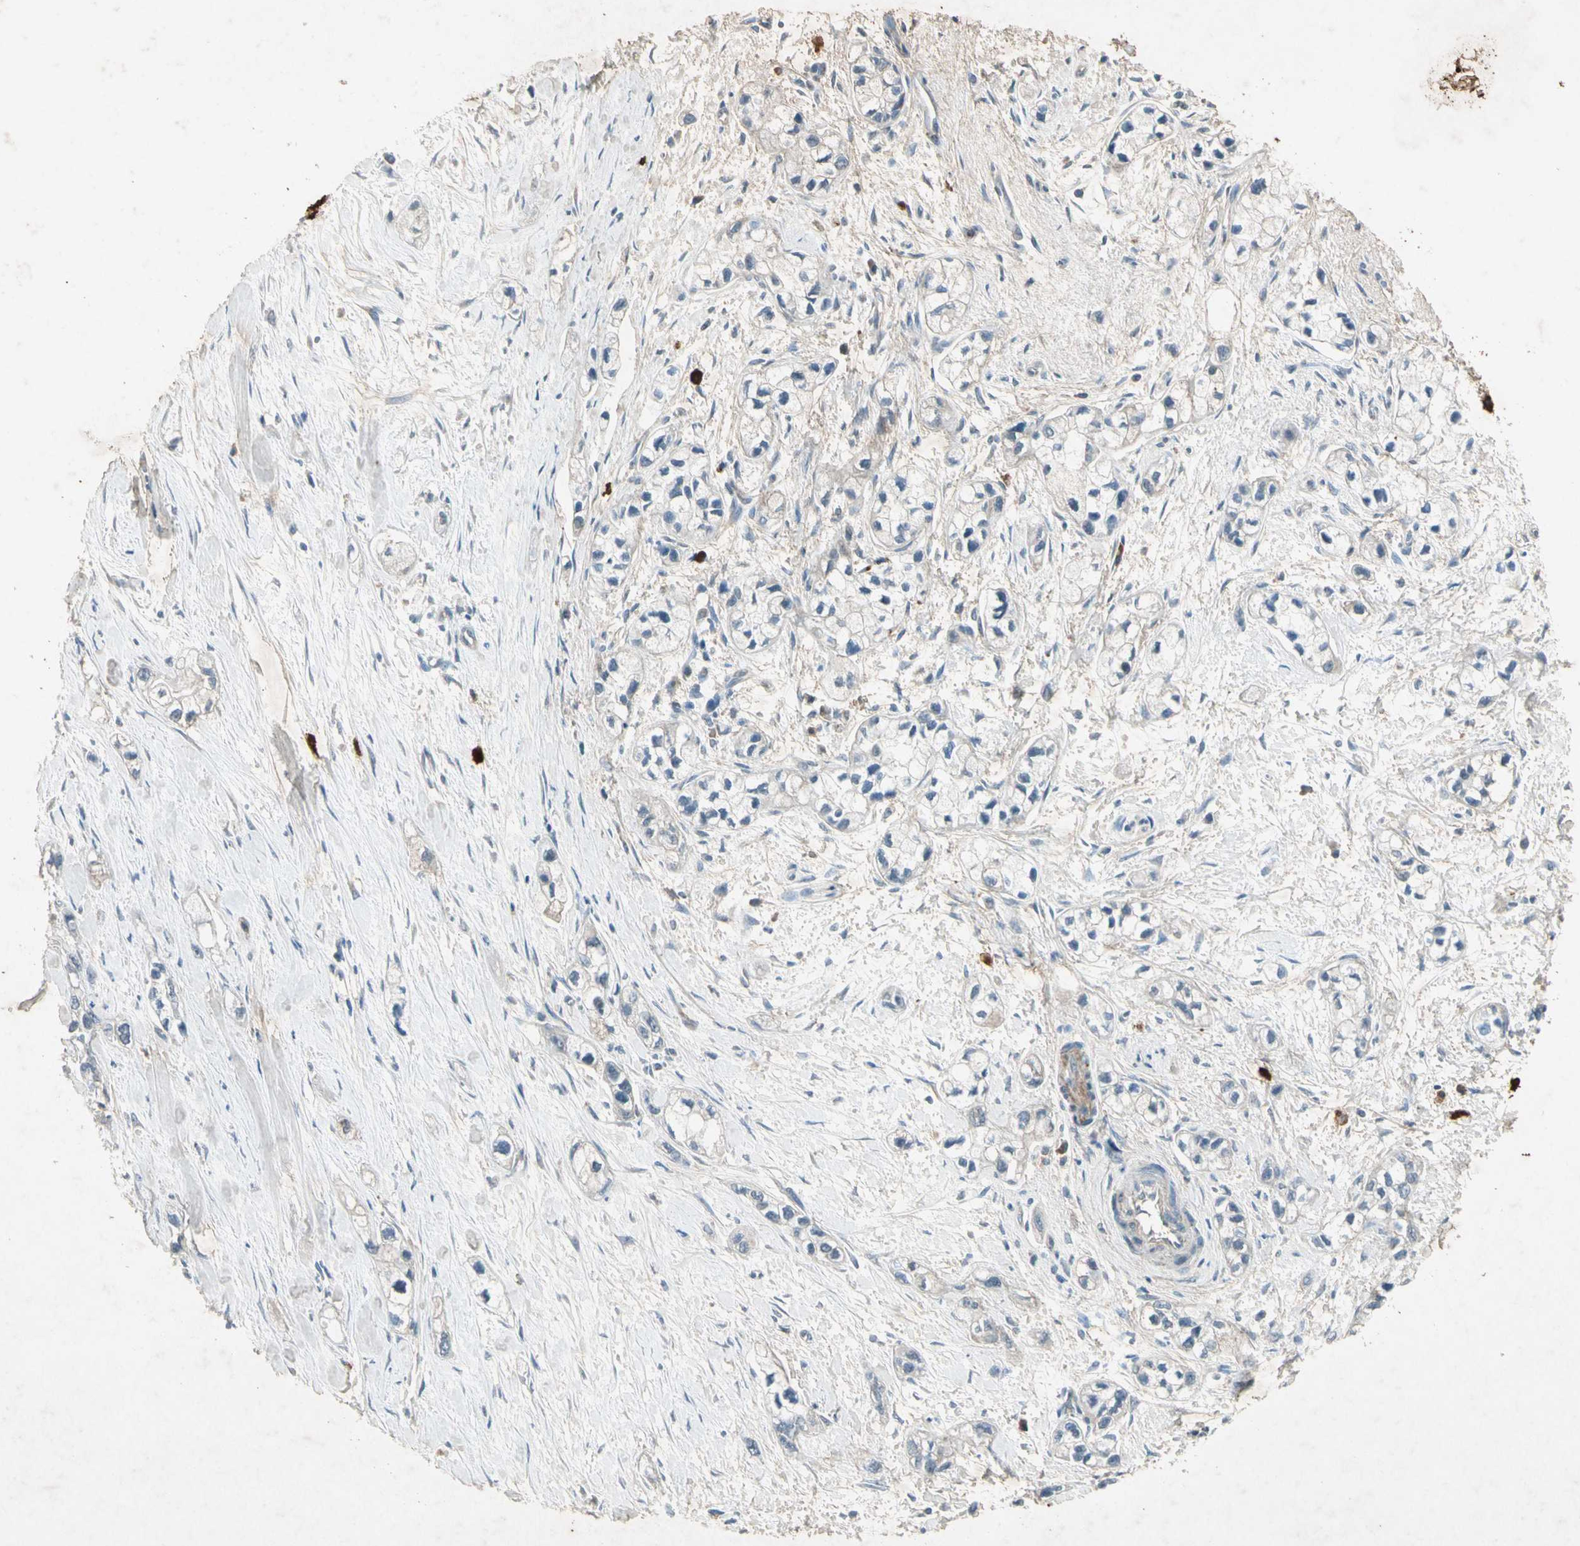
{"staining": {"intensity": "negative", "quantity": "none", "location": "none"}, "tissue": "pancreatic cancer", "cell_type": "Tumor cells", "image_type": "cancer", "snomed": [{"axis": "morphology", "description": "Adenocarcinoma, NOS"}, {"axis": "topography", "description": "Pancreas"}], "caption": "Immunohistochemistry photomicrograph of neoplastic tissue: human pancreatic adenocarcinoma stained with DAB shows no significant protein staining in tumor cells.", "gene": "GPLD1", "patient": {"sex": "male", "age": 74}}